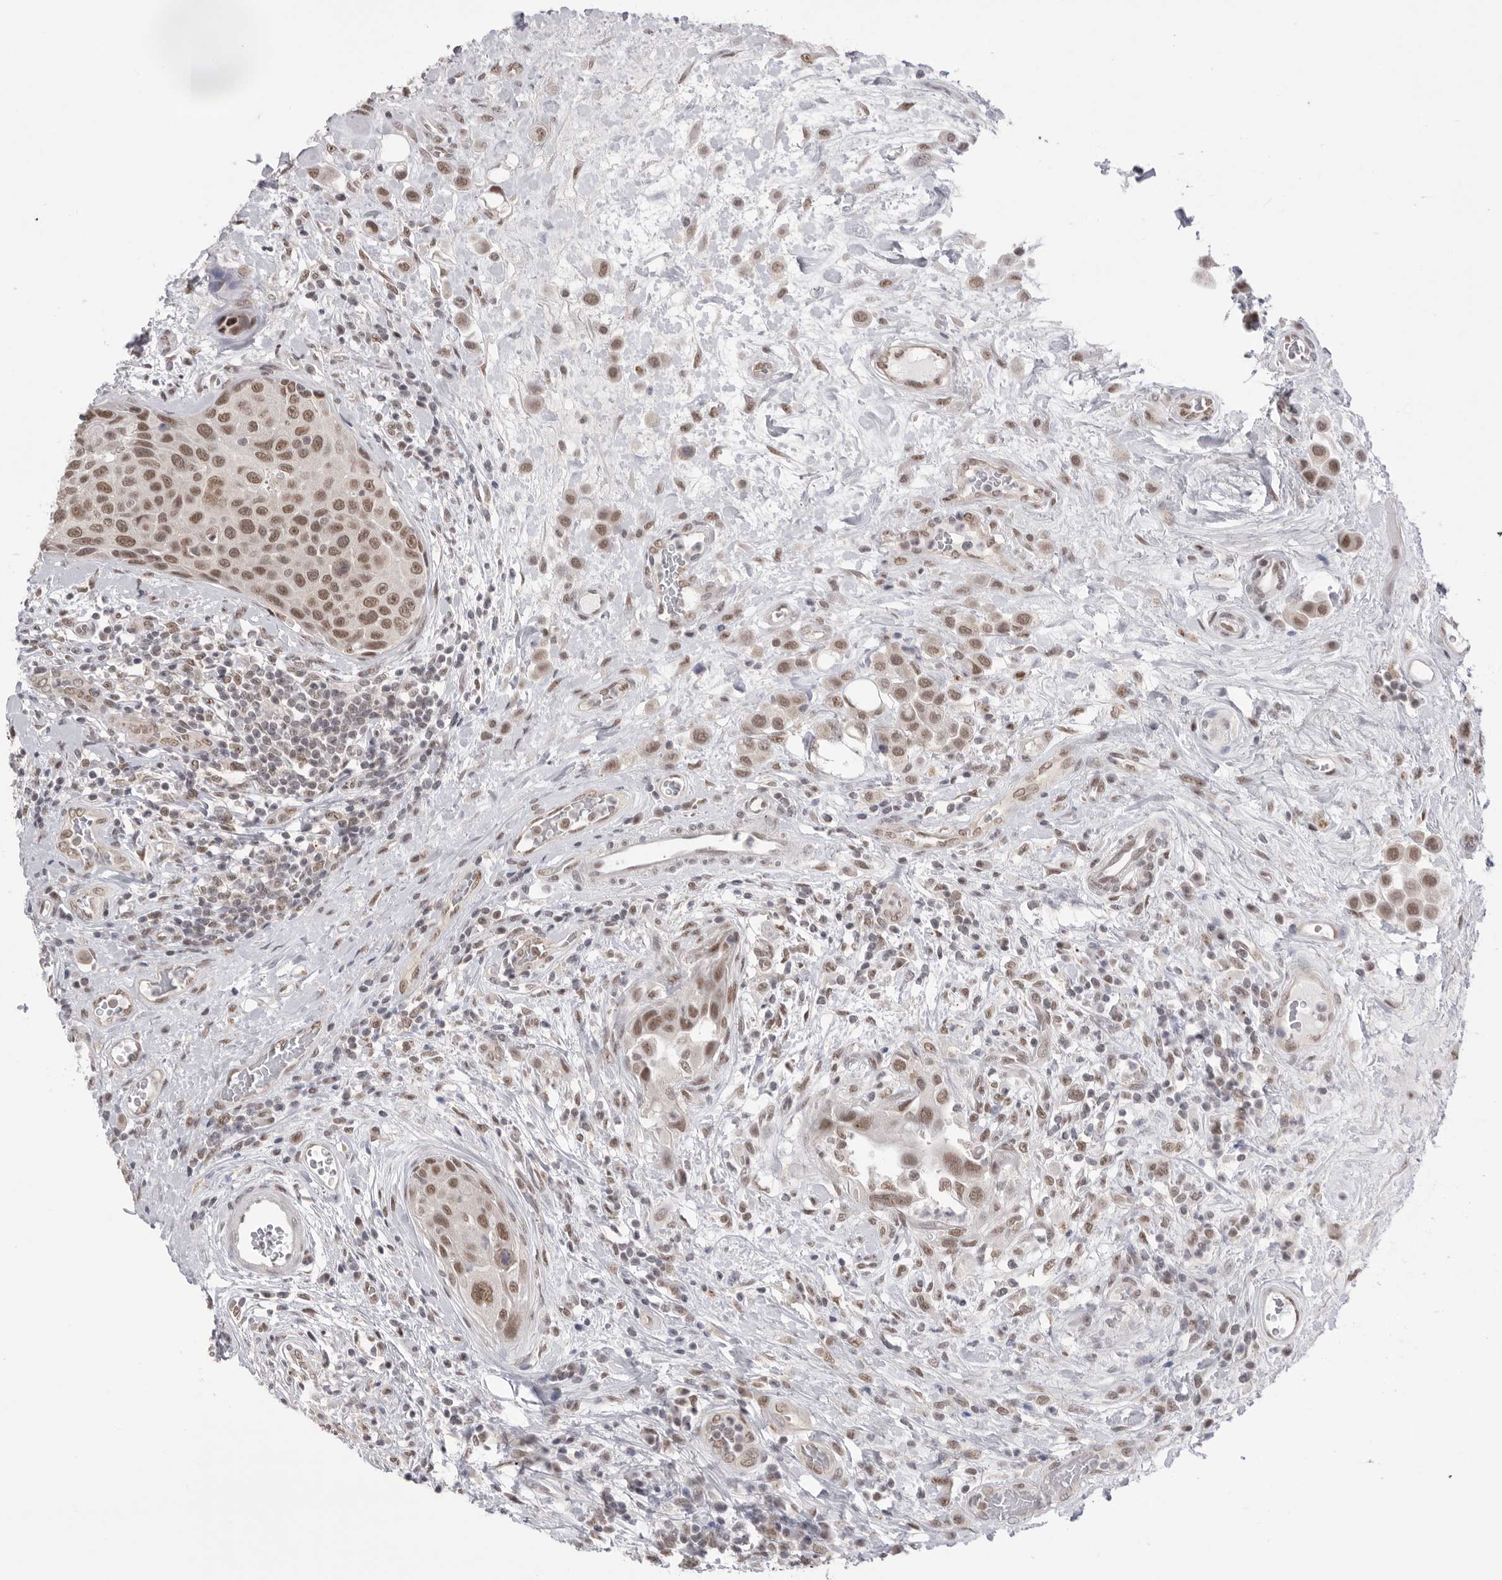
{"staining": {"intensity": "moderate", "quantity": ">75%", "location": "nuclear"}, "tissue": "urothelial cancer", "cell_type": "Tumor cells", "image_type": "cancer", "snomed": [{"axis": "morphology", "description": "Urothelial carcinoma, High grade"}, {"axis": "topography", "description": "Urinary bladder"}], "caption": "Urothelial cancer stained with DAB immunohistochemistry reveals medium levels of moderate nuclear staining in approximately >75% of tumor cells.", "gene": "BCLAF3", "patient": {"sex": "male", "age": 50}}